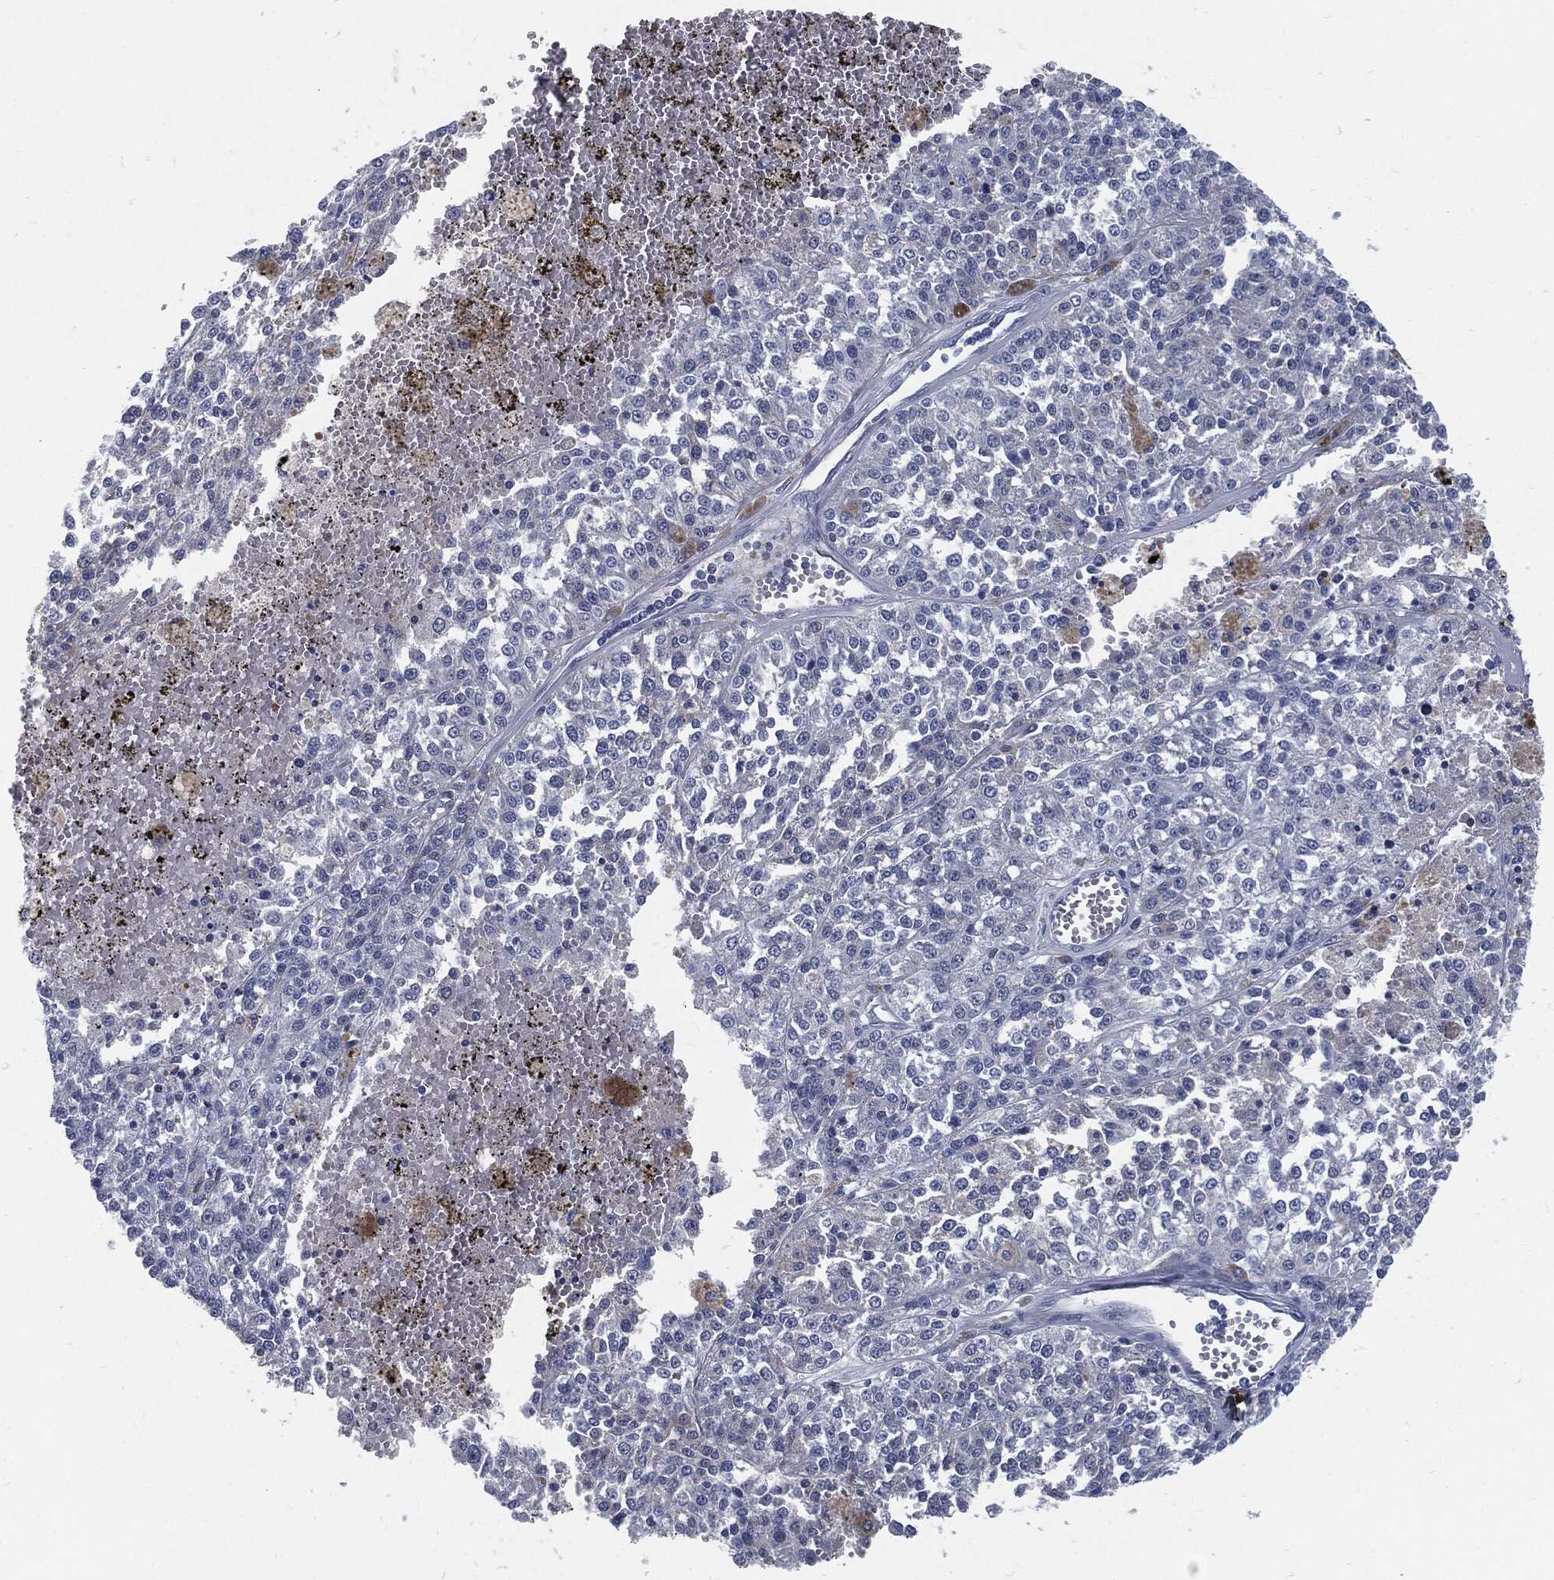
{"staining": {"intensity": "negative", "quantity": "none", "location": "none"}, "tissue": "melanoma", "cell_type": "Tumor cells", "image_type": "cancer", "snomed": [{"axis": "morphology", "description": "Malignant melanoma, Metastatic site"}, {"axis": "topography", "description": "Lymph node"}], "caption": "Immunohistochemistry of human malignant melanoma (metastatic site) shows no positivity in tumor cells.", "gene": "MST1", "patient": {"sex": "female", "age": 64}}